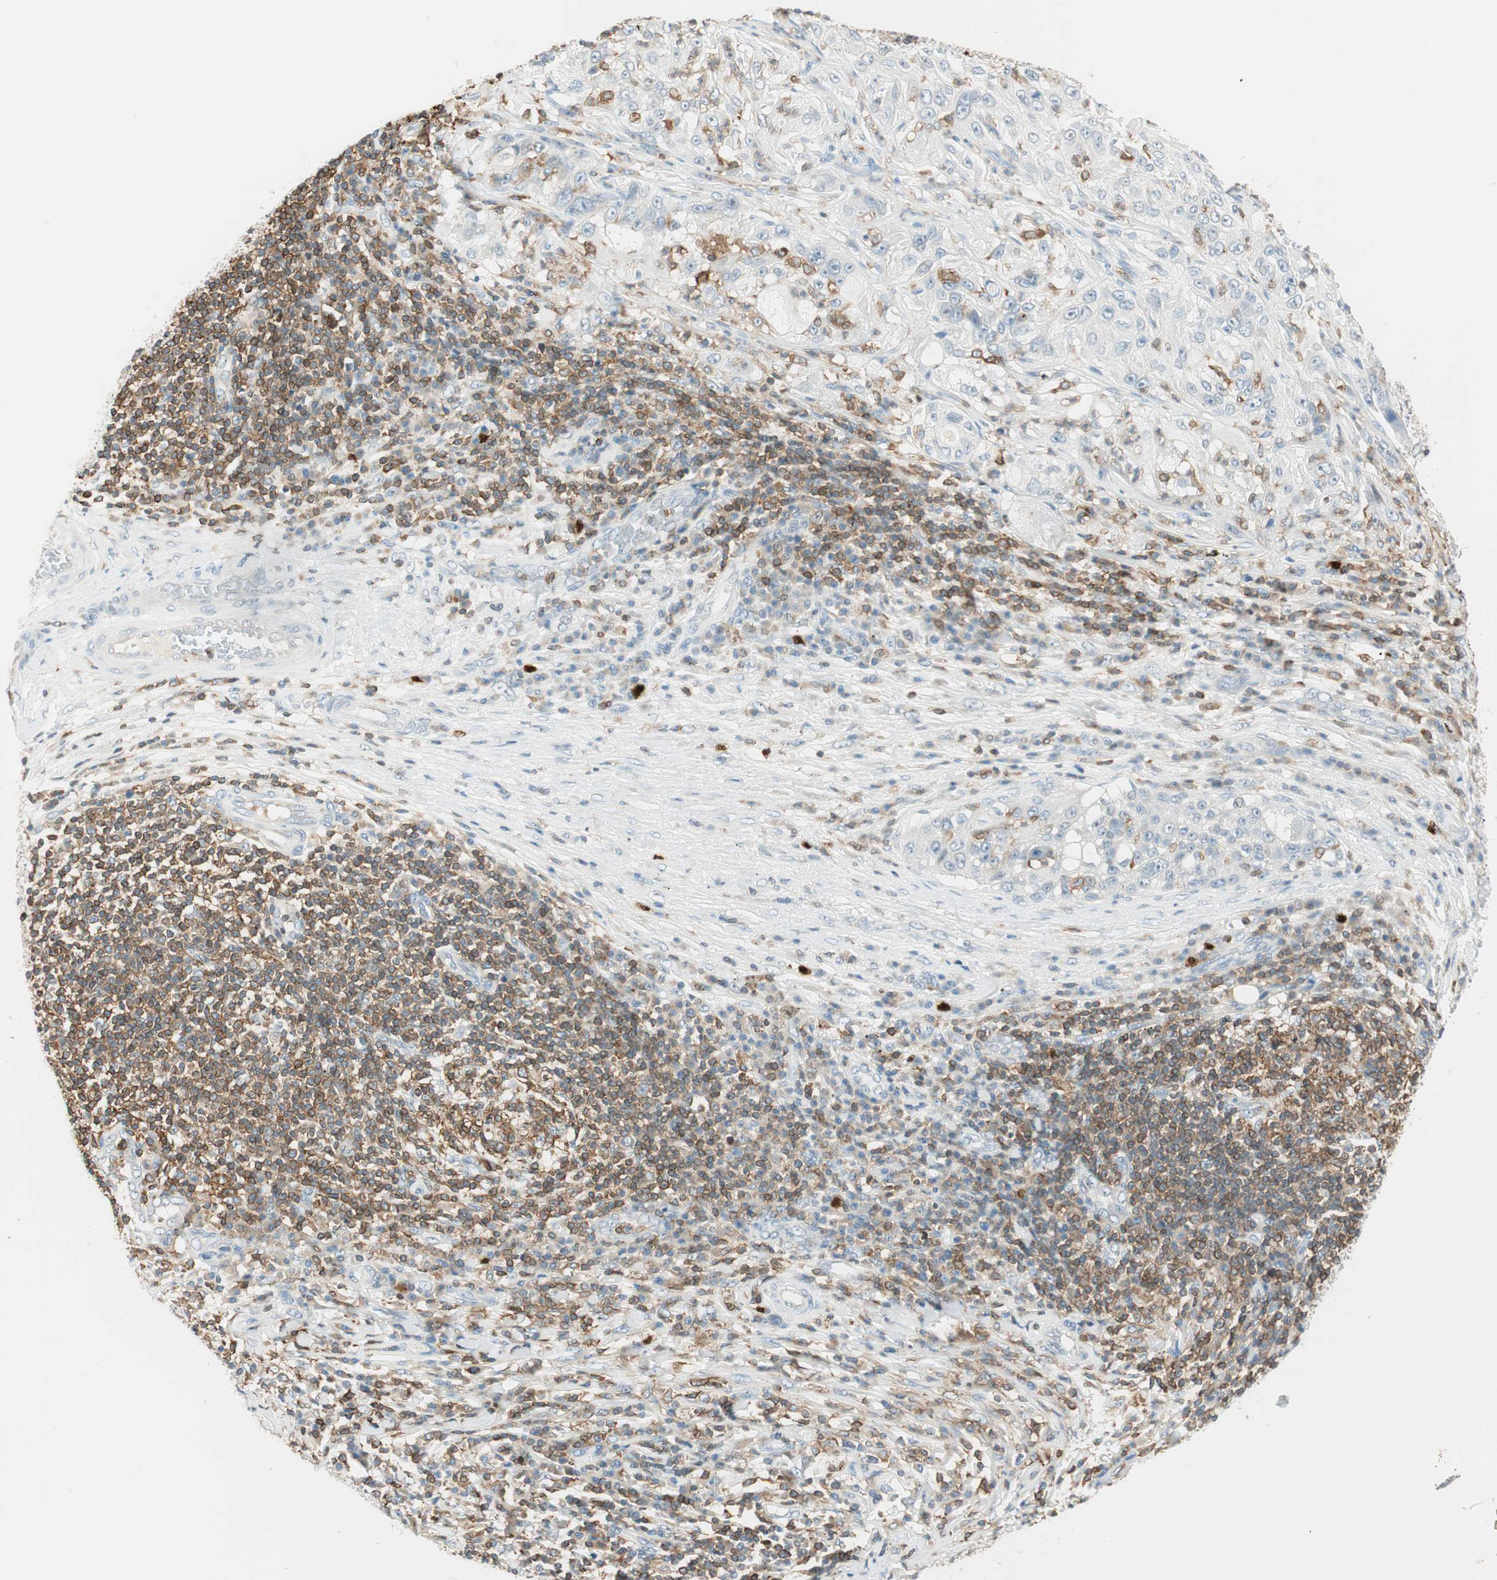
{"staining": {"intensity": "moderate", "quantity": "<25%", "location": "cytoplasmic/membranous"}, "tissue": "lung cancer", "cell_type": "Tumor cells", "image_type": "cancer", "snomed": [{"axis": "morphology", "description": "Inflammation, NOS"}, {"axis": "morphology", "description": "Squamous cell carcinoma, NOS"}, {"axis": "topography", "description": "Lymph node"}, {"axis": "topography", "description": "Soft tissue"}, {"axis": "topography", "description": "Lung"}], "caption": "Approximately <25% of tumor cells in human lung cancer exhibit moderate cytoplasmic/membranous protein expression as visualized by brown immunohistochemical staining.", "gene": "HPGD", "patient": {"sex": "male", "age": 66}}